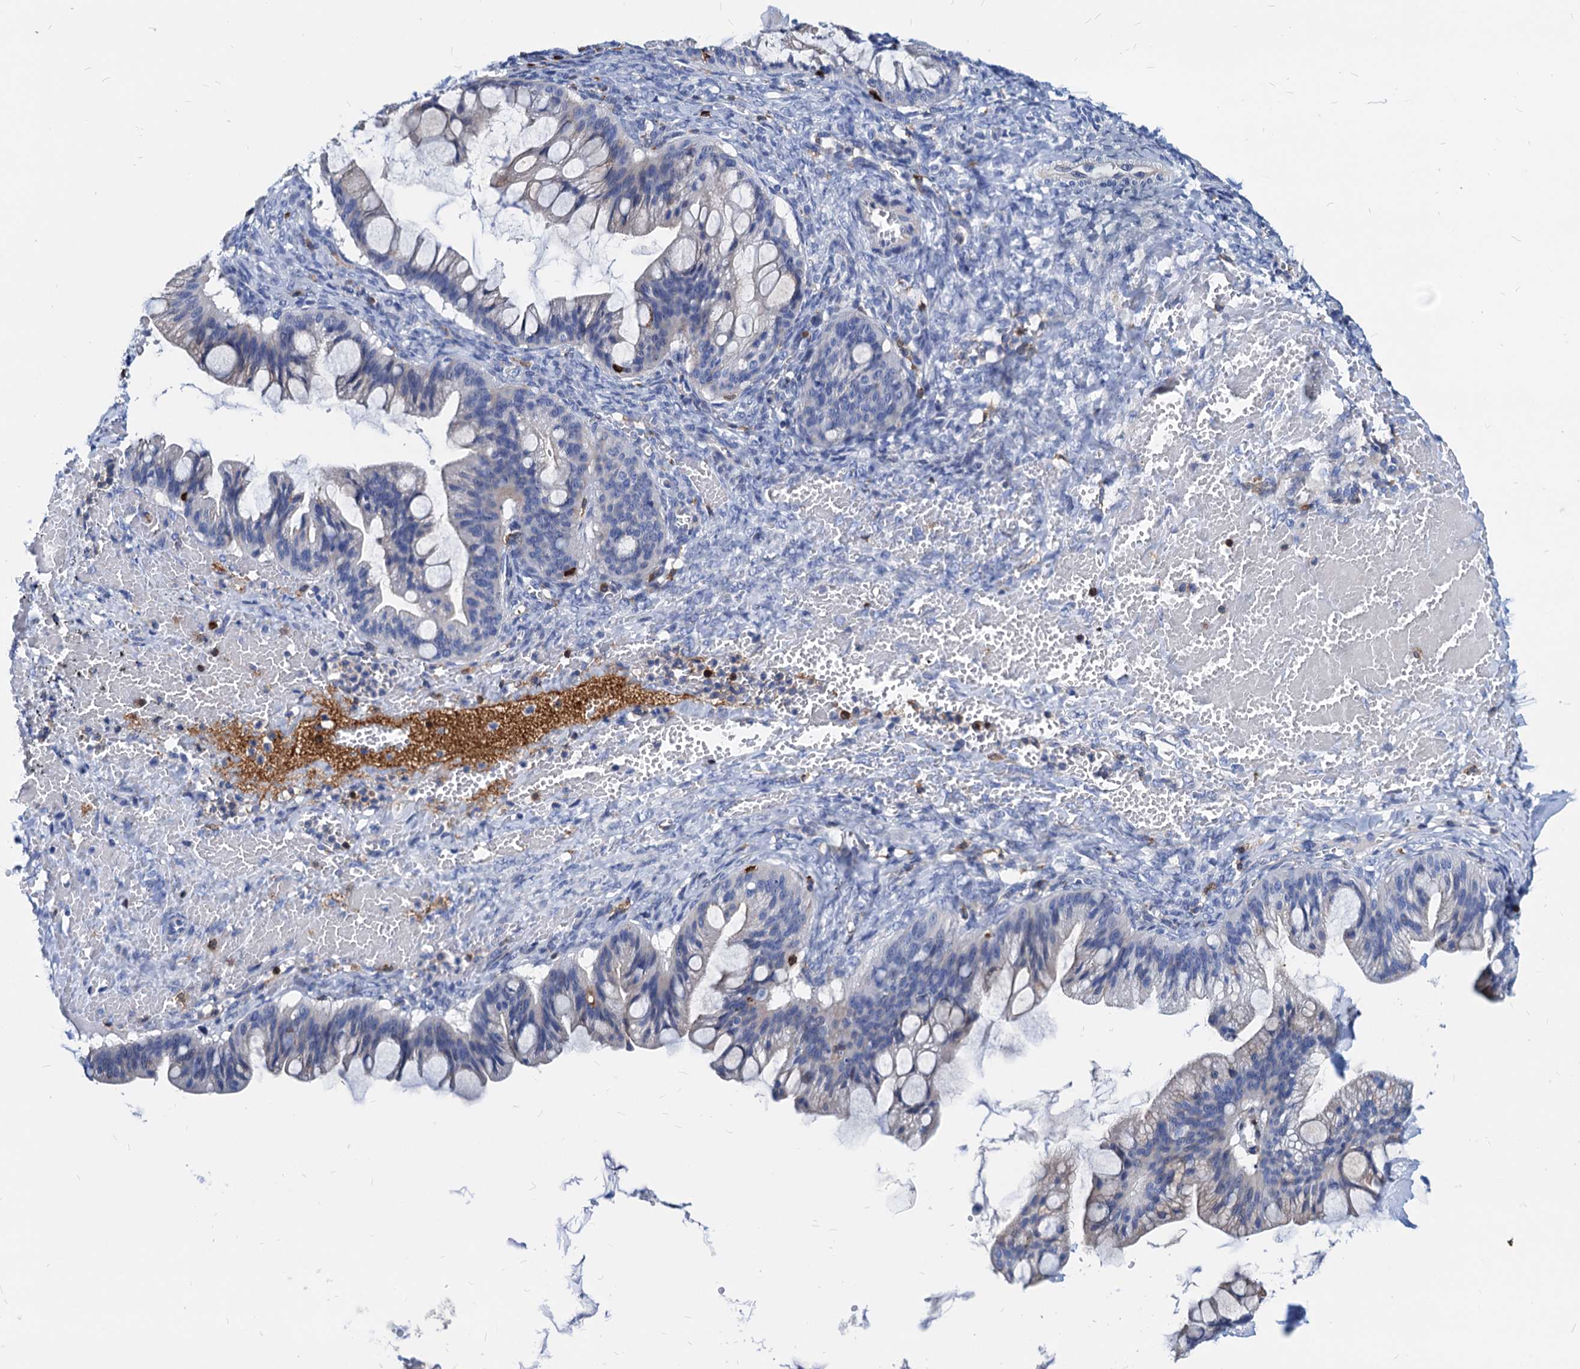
{"staining": {"intensity": "negative", "quantity": "none", "location": "none"}, "tissue": "ovarian cancer", "cell_type": "Tumor cells", "image_type": "cancer", "snomed": [{"axis": "morphology", "description": "Cystadenocarcinoma, mucinous, NOS"}, {"axis": "topography", "description": "Ovary"}], "caption": "There is no significant positivity in tumor cells of mucinous cystadenocarcinoma (ovarian).", "gene": "LCP2", "patient": {"sex": "female", "age": 73}}